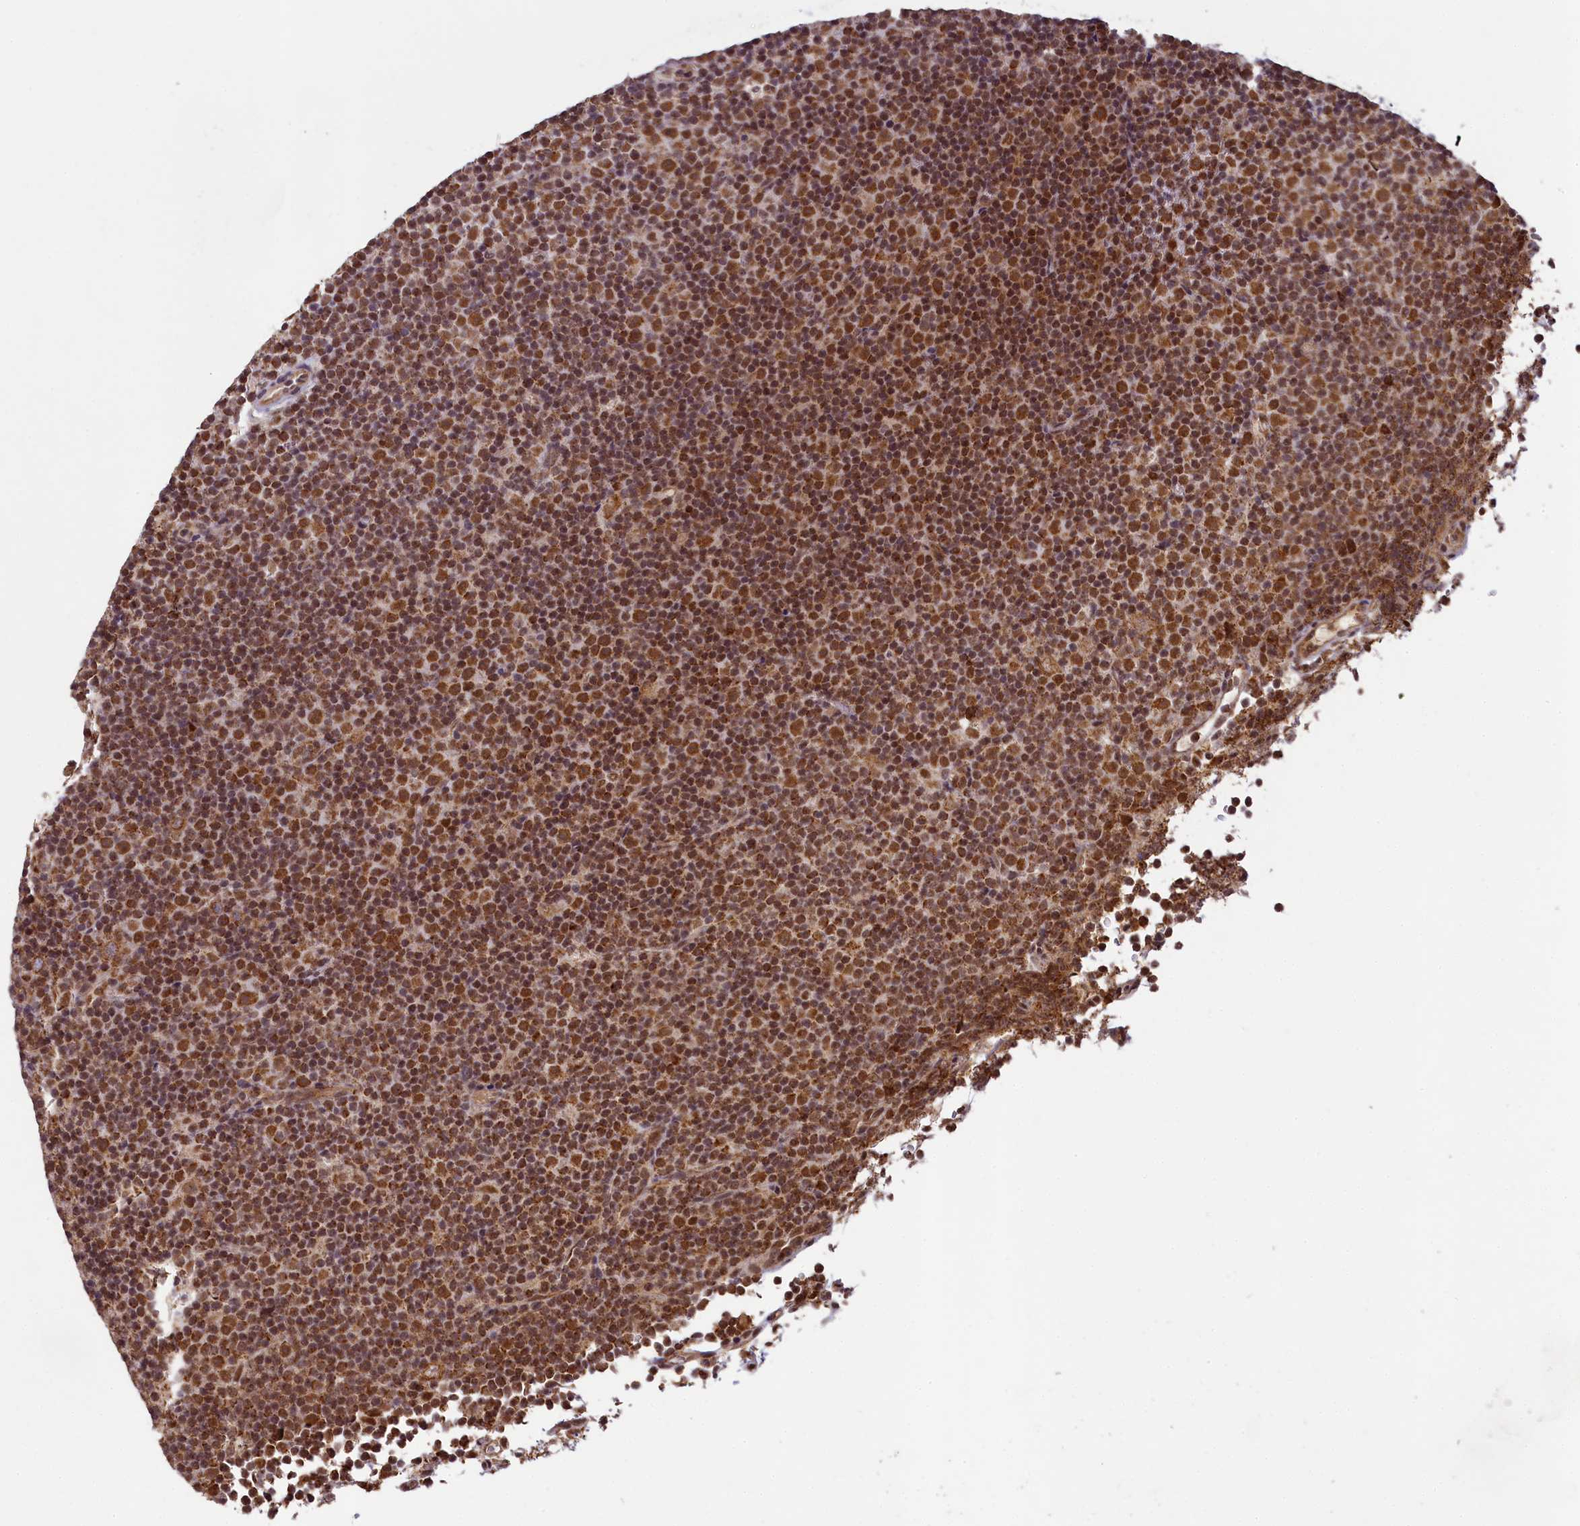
{"staining": {"intensity": "strong", "quantity": ">75%", "location": "cytoplasmic/membranous,nuclear"}, "tissue": "lymphoma", "cell_type": "Tumor cells", "image_type": "cancer", "snomed": [{"axis": "morphology", "description": "Malignant lymphoma, non-Hodgkin's type, Low grade"}, {"axis": "topography", "description": "Lymph node"}], "caption": "Immunohistochemistry (IHC) of human low-grade malignant lymphoma, non-Hodgkin's type displays high levels of strong cytoplasmic/membranous and nuclear expression in approximately >75% of tumor cells. The protein is stained brown, and the nuclei are stained in blue (DAB (3,3'-diaminobenzidine) IHC with brightfield microscopy, high magnification).", "gene": "PAF1", "patient": {"sex": "female", "age": 67}}